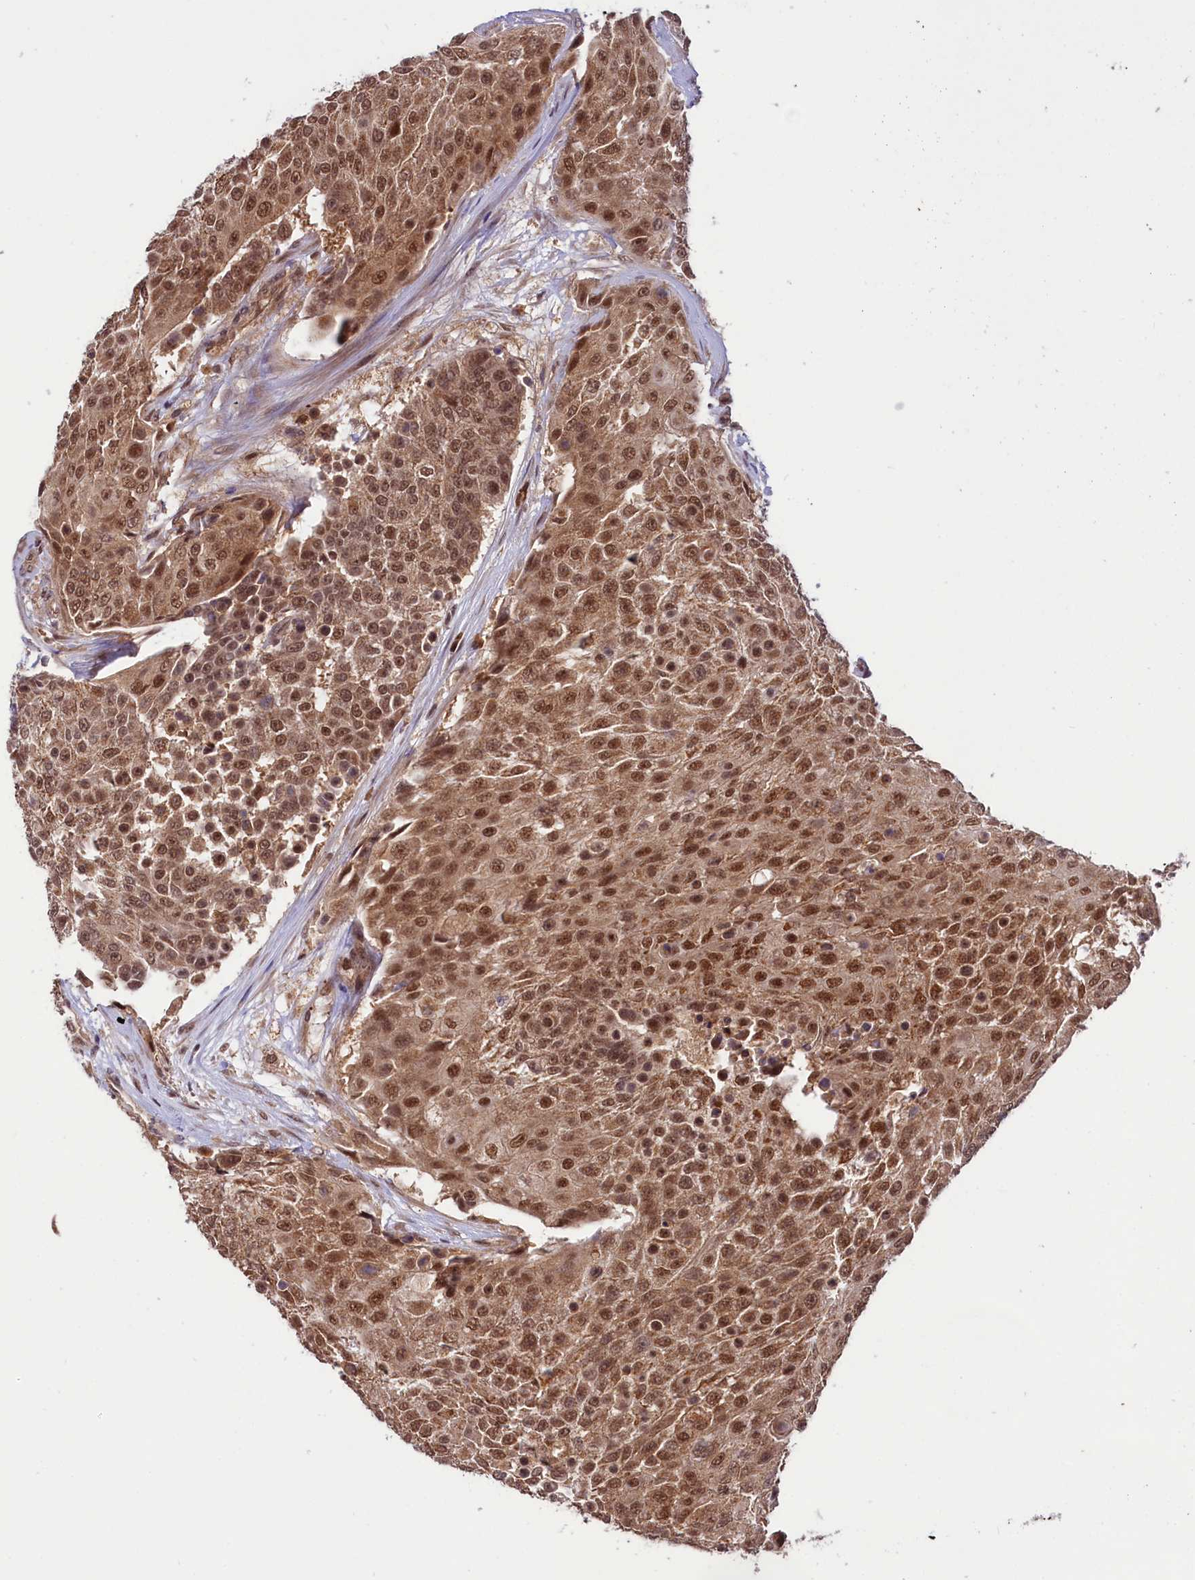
{"staining": {"intensity": "strong", "quantity": ">75%", "location": "cytoplasmic/membranous,nuclear"}, "tissue": "urothelial cancer", "cell_type": "Tumor cells", "image_type": "cancer", "snomed": [{"axis": "morphology", "description": "Urothelial carcinoma, High grade"}, {"axis": "topography", "description": "Urinary bladder"}], "caption": "Human urothelial carcinoma (high-grade) stained with a brown dye reveals strong cytoplasmic/membranous and nuclear positive expression in about >75% of tumor cells.", "gene": "UBE3A", "patient": {"sex": "female", "age": 63}}